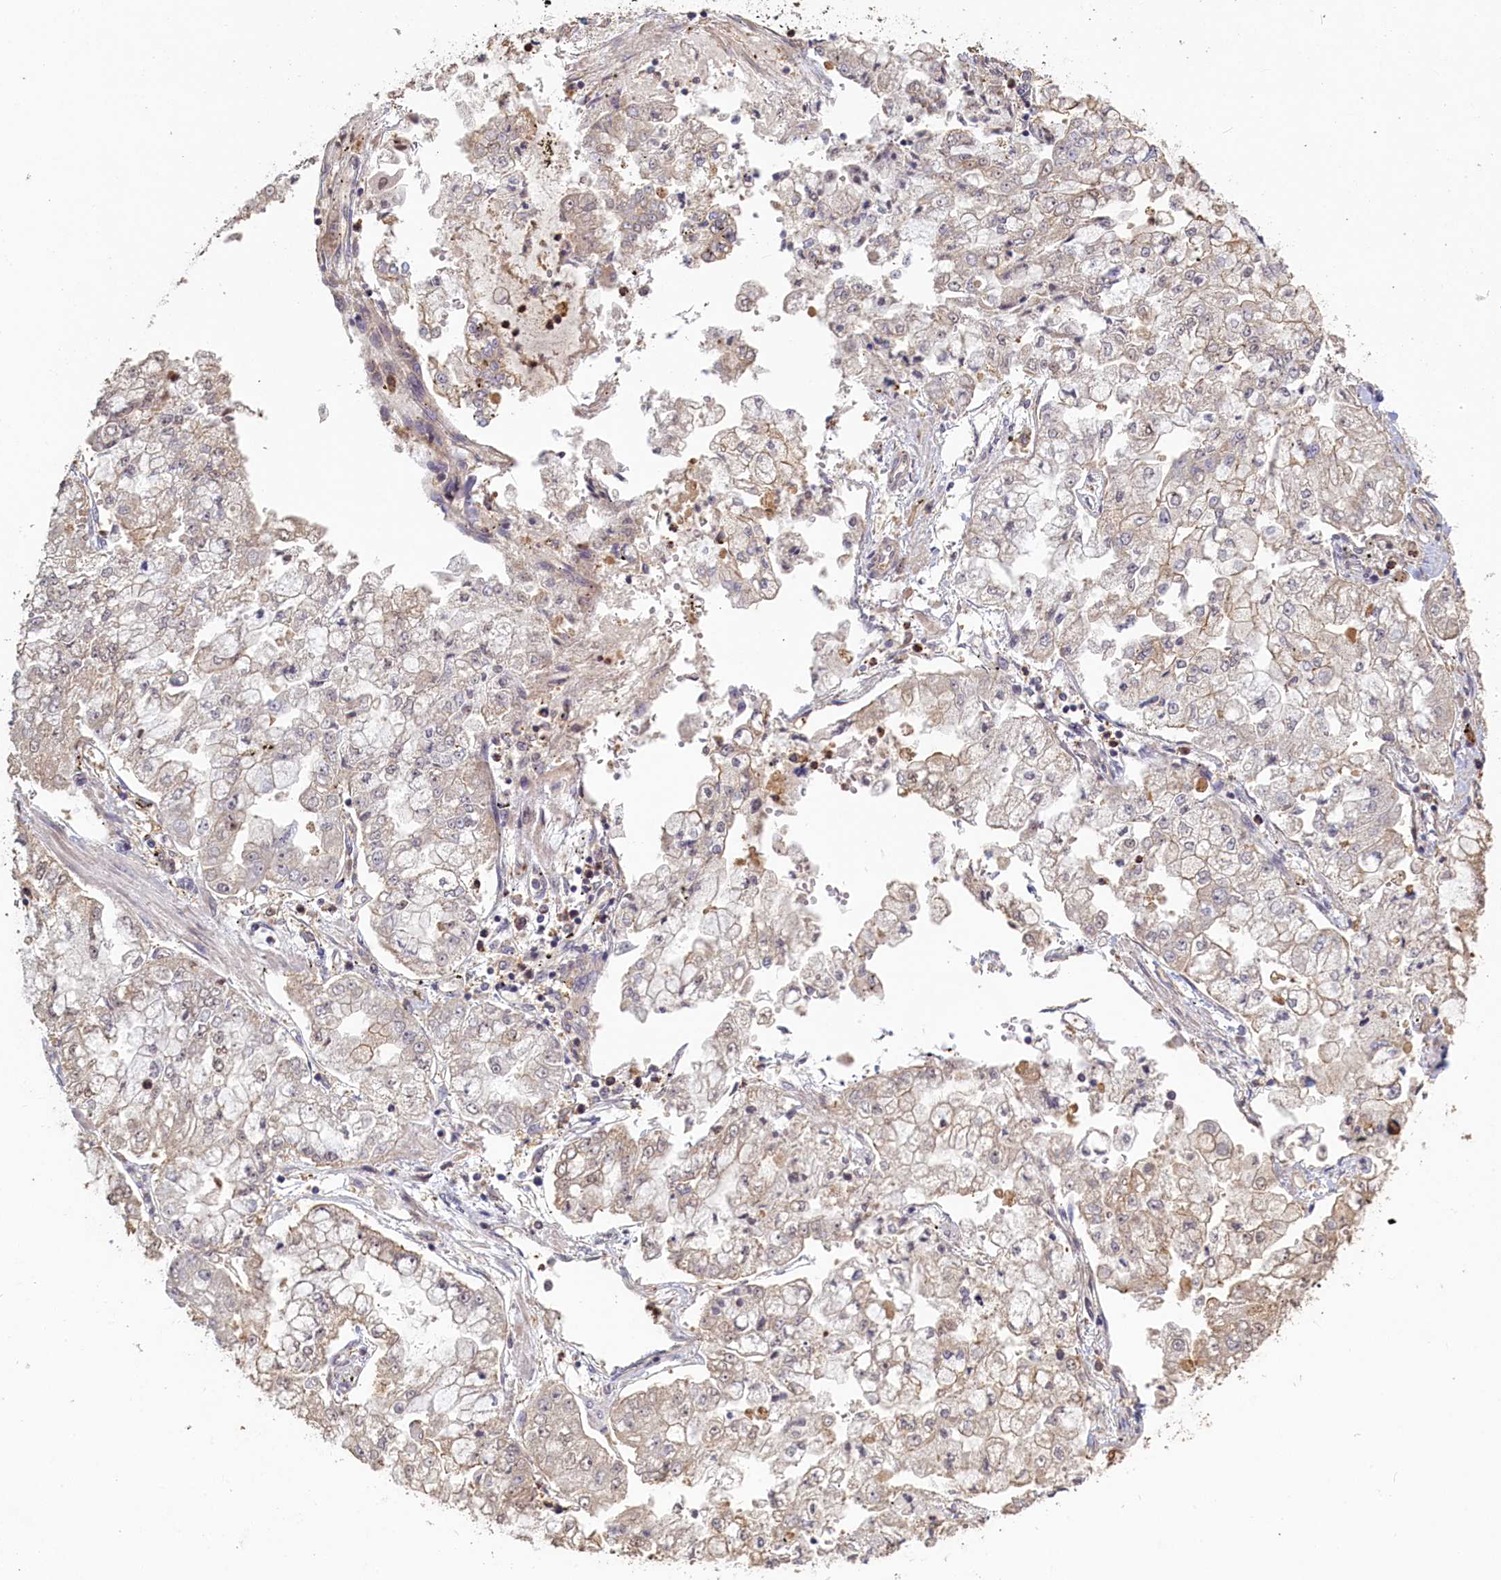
{"staining": {"intensity": "weak", "quantity": "<25%", "location": "cytoplasmic/membranous"}, "tissue": "stomach cancer", "cell_type": "Tumor cells", "image_type": "cancer", "snomed": [{"axis": "morphology", "description": "Adenocarcinoma, NOS"}, {"axis": "topography", "description": "Stomach"}], "caption": "Tumor cells are negative for protein expression in human stomach adenocarcinoma.", "gene": "UCHL3", "patient": {"sex": "male", "age": 76}}